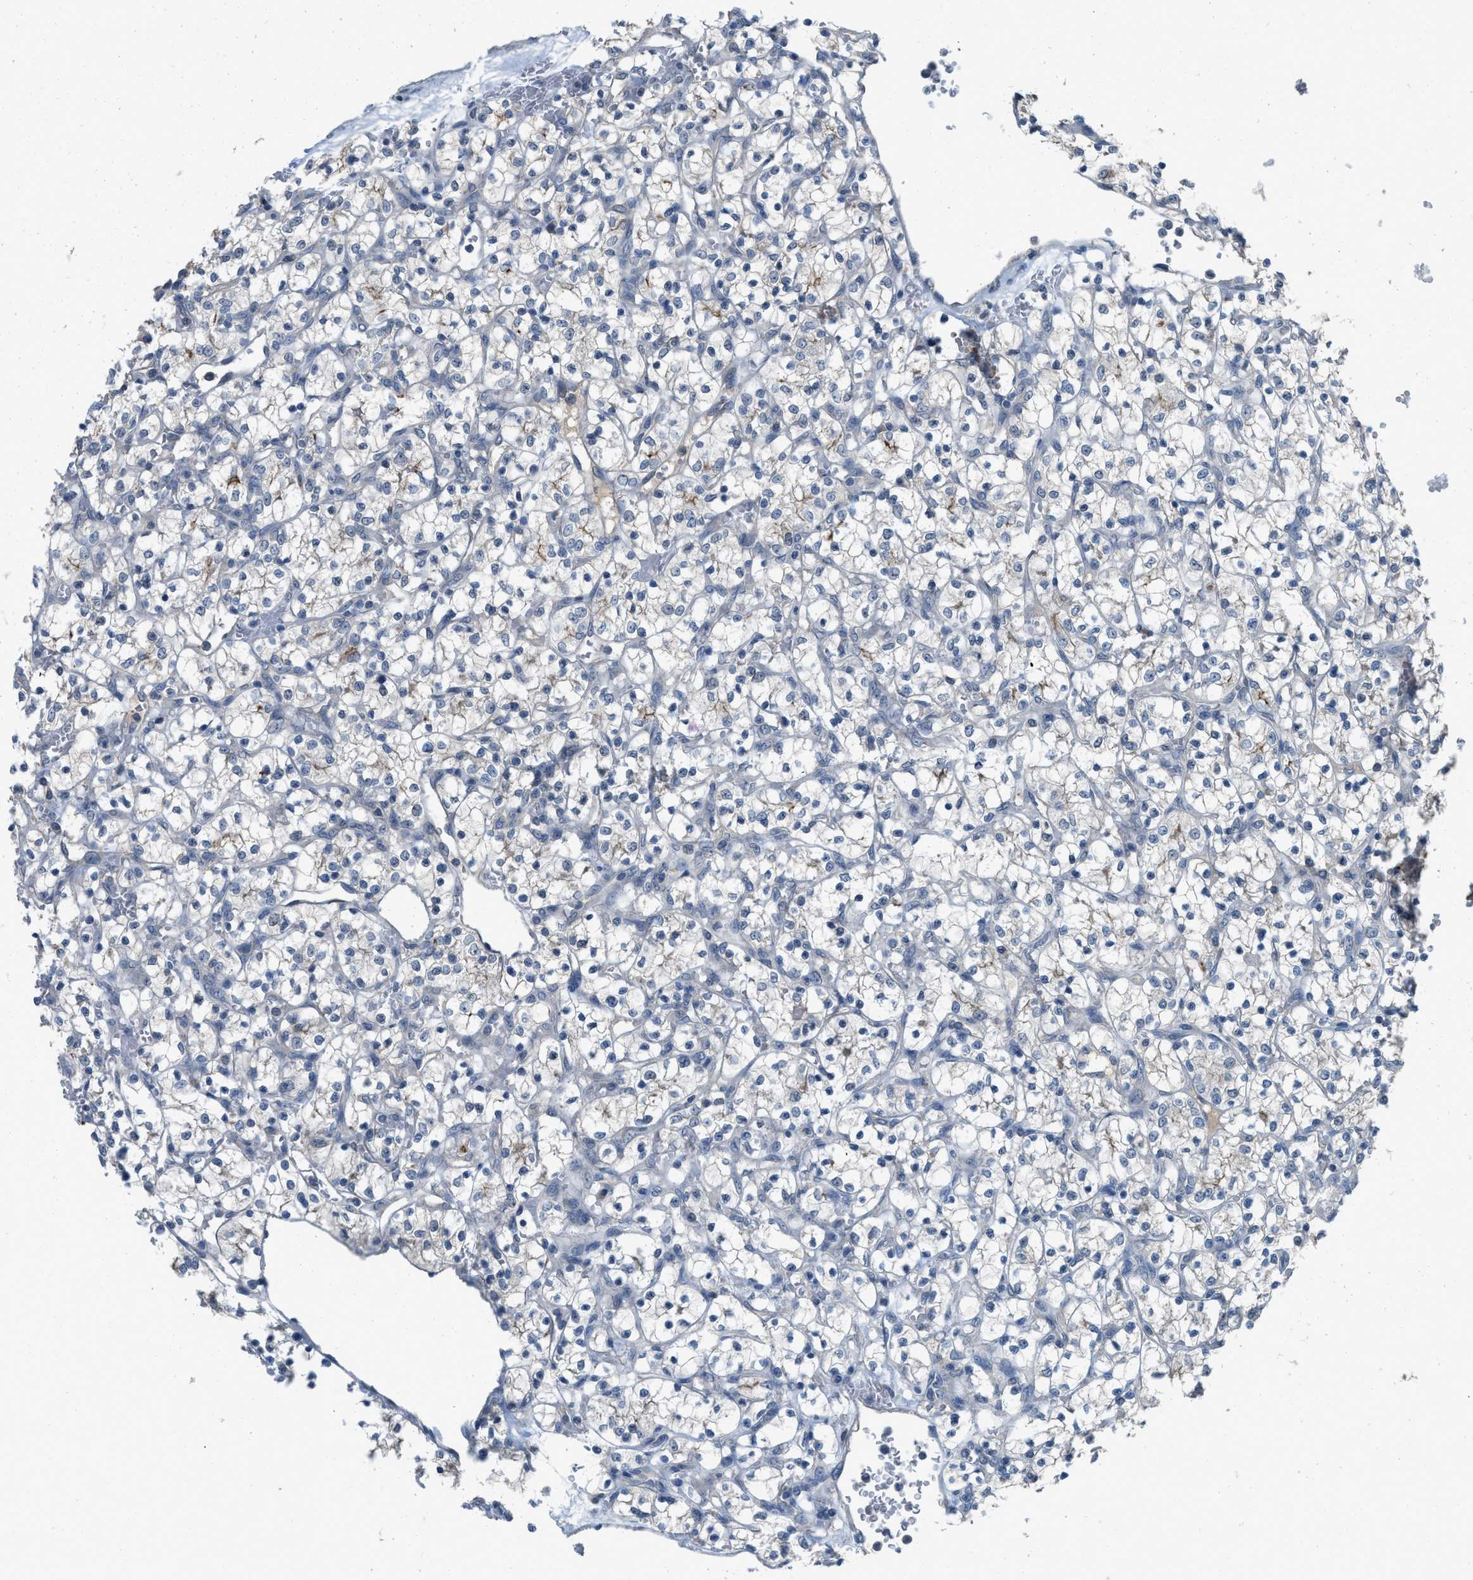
{"staining": {"intensity": "negative", "quantity": "none", "location": "none"}, "tissue": "renal cancer", "cell_type": "Tumor cells", "image_type": "cancer", "snomed": [{"axis": "morphology", "description": "Adenocarcinoma, NOS"}, {"axis": "topography", "description": "Kidney"}], "caption": "Tumor cells show no significant staining in adenocarcinoma (renal).", "gene": "MIS18A", "patient": {"sex": "female", "age": 69}}